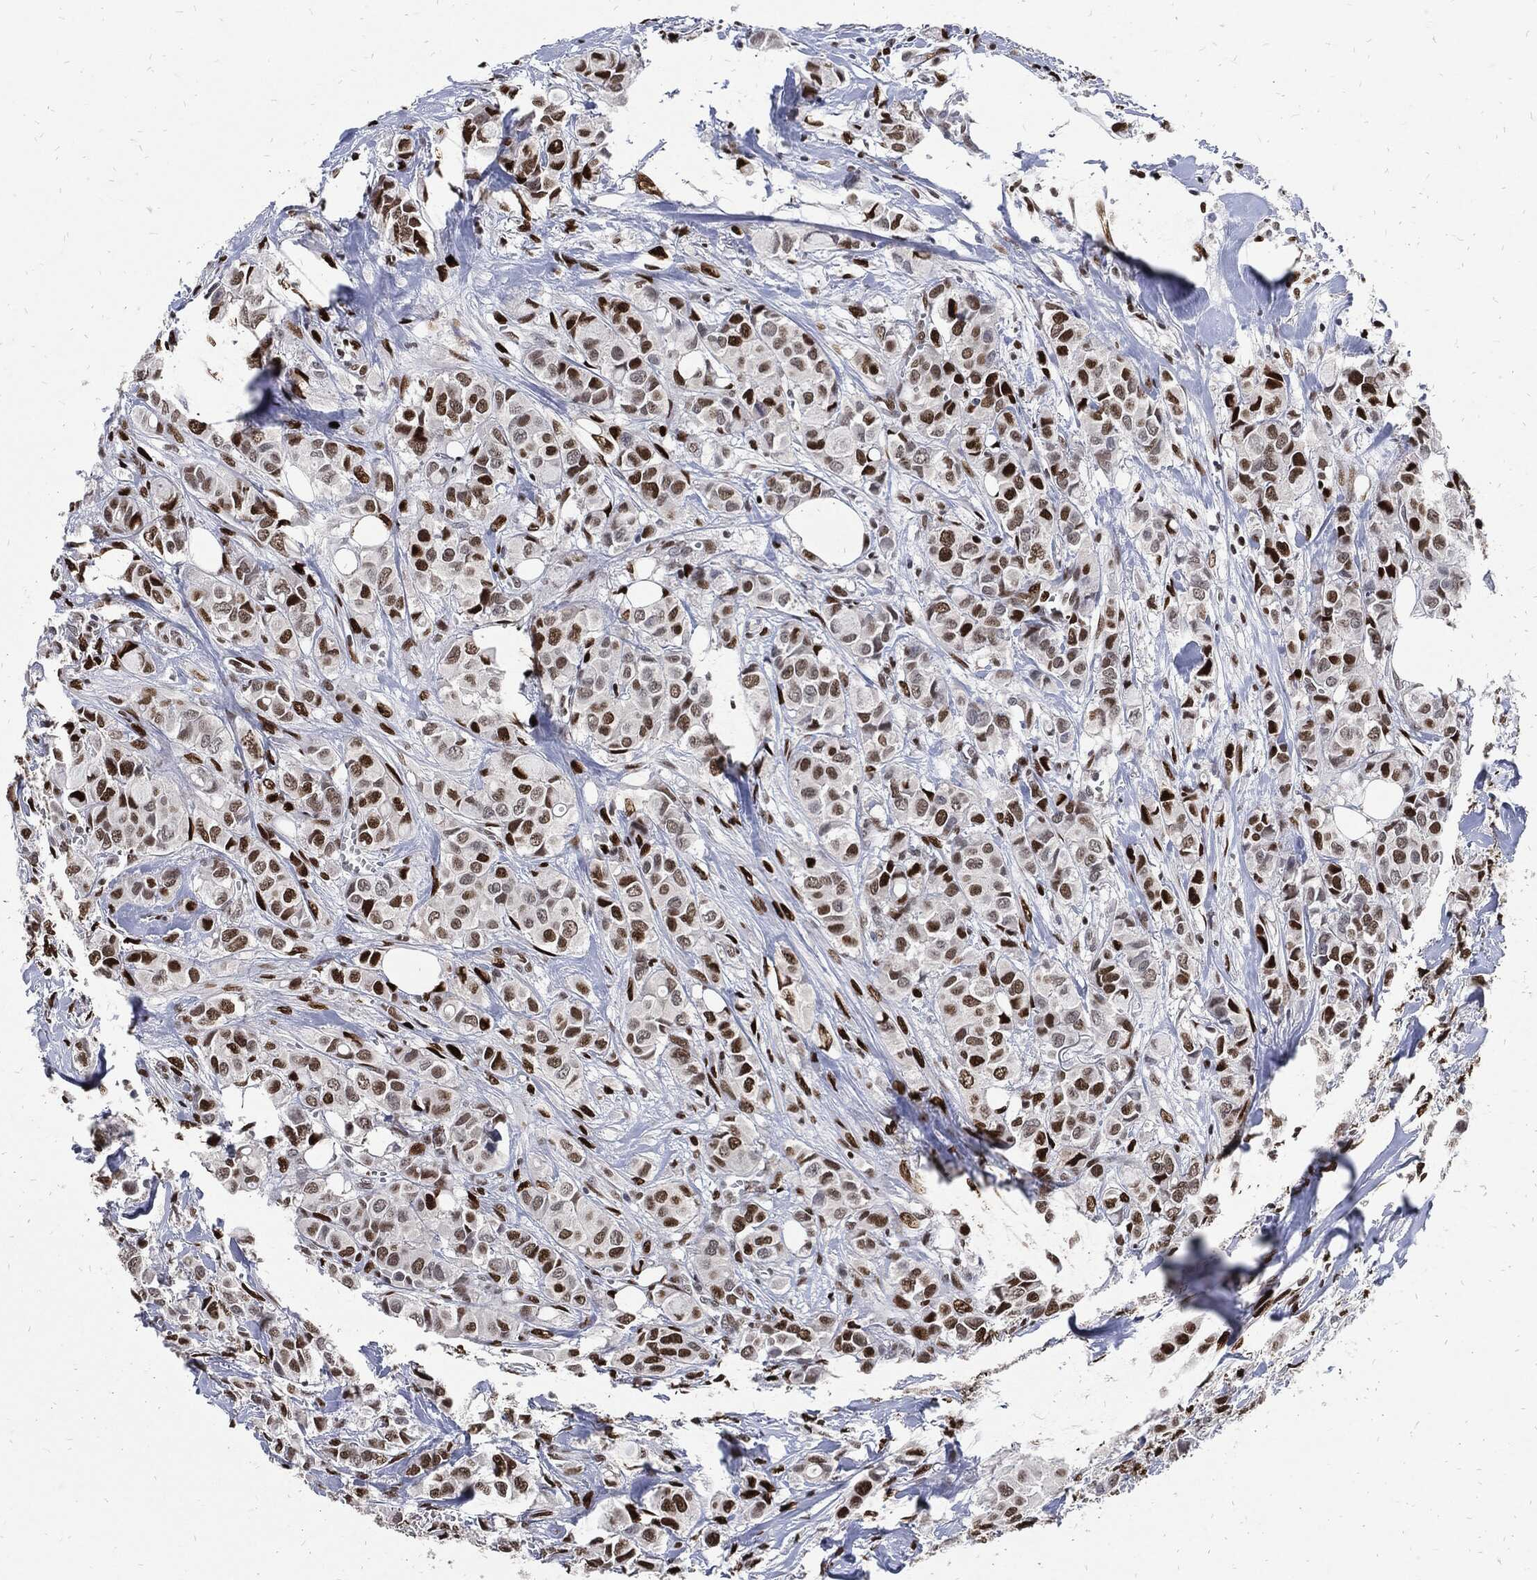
{"staining": {"intensity": "strong", "quantity": "25%-75%", "location": "nuclear"}, "tissue": "breast cancer", "cell_type": "Tumor cells", "image_type": "cancer", "snomed": [{"axis": "morphology", "description": "Duct carcinoma"}, {"axis": "topography", "description": "Breast"}], "caption": "Immunohistochemistry image of neoplastic tissue: breast cancer stained using immunohistochemistry demonstrates high levels of strong protein expression localized specifically in the nuclear of tumor cells, appearing as a nuclear brown color.", "gene": "JUN", "patient": {"sex": "female", "age": 85}}